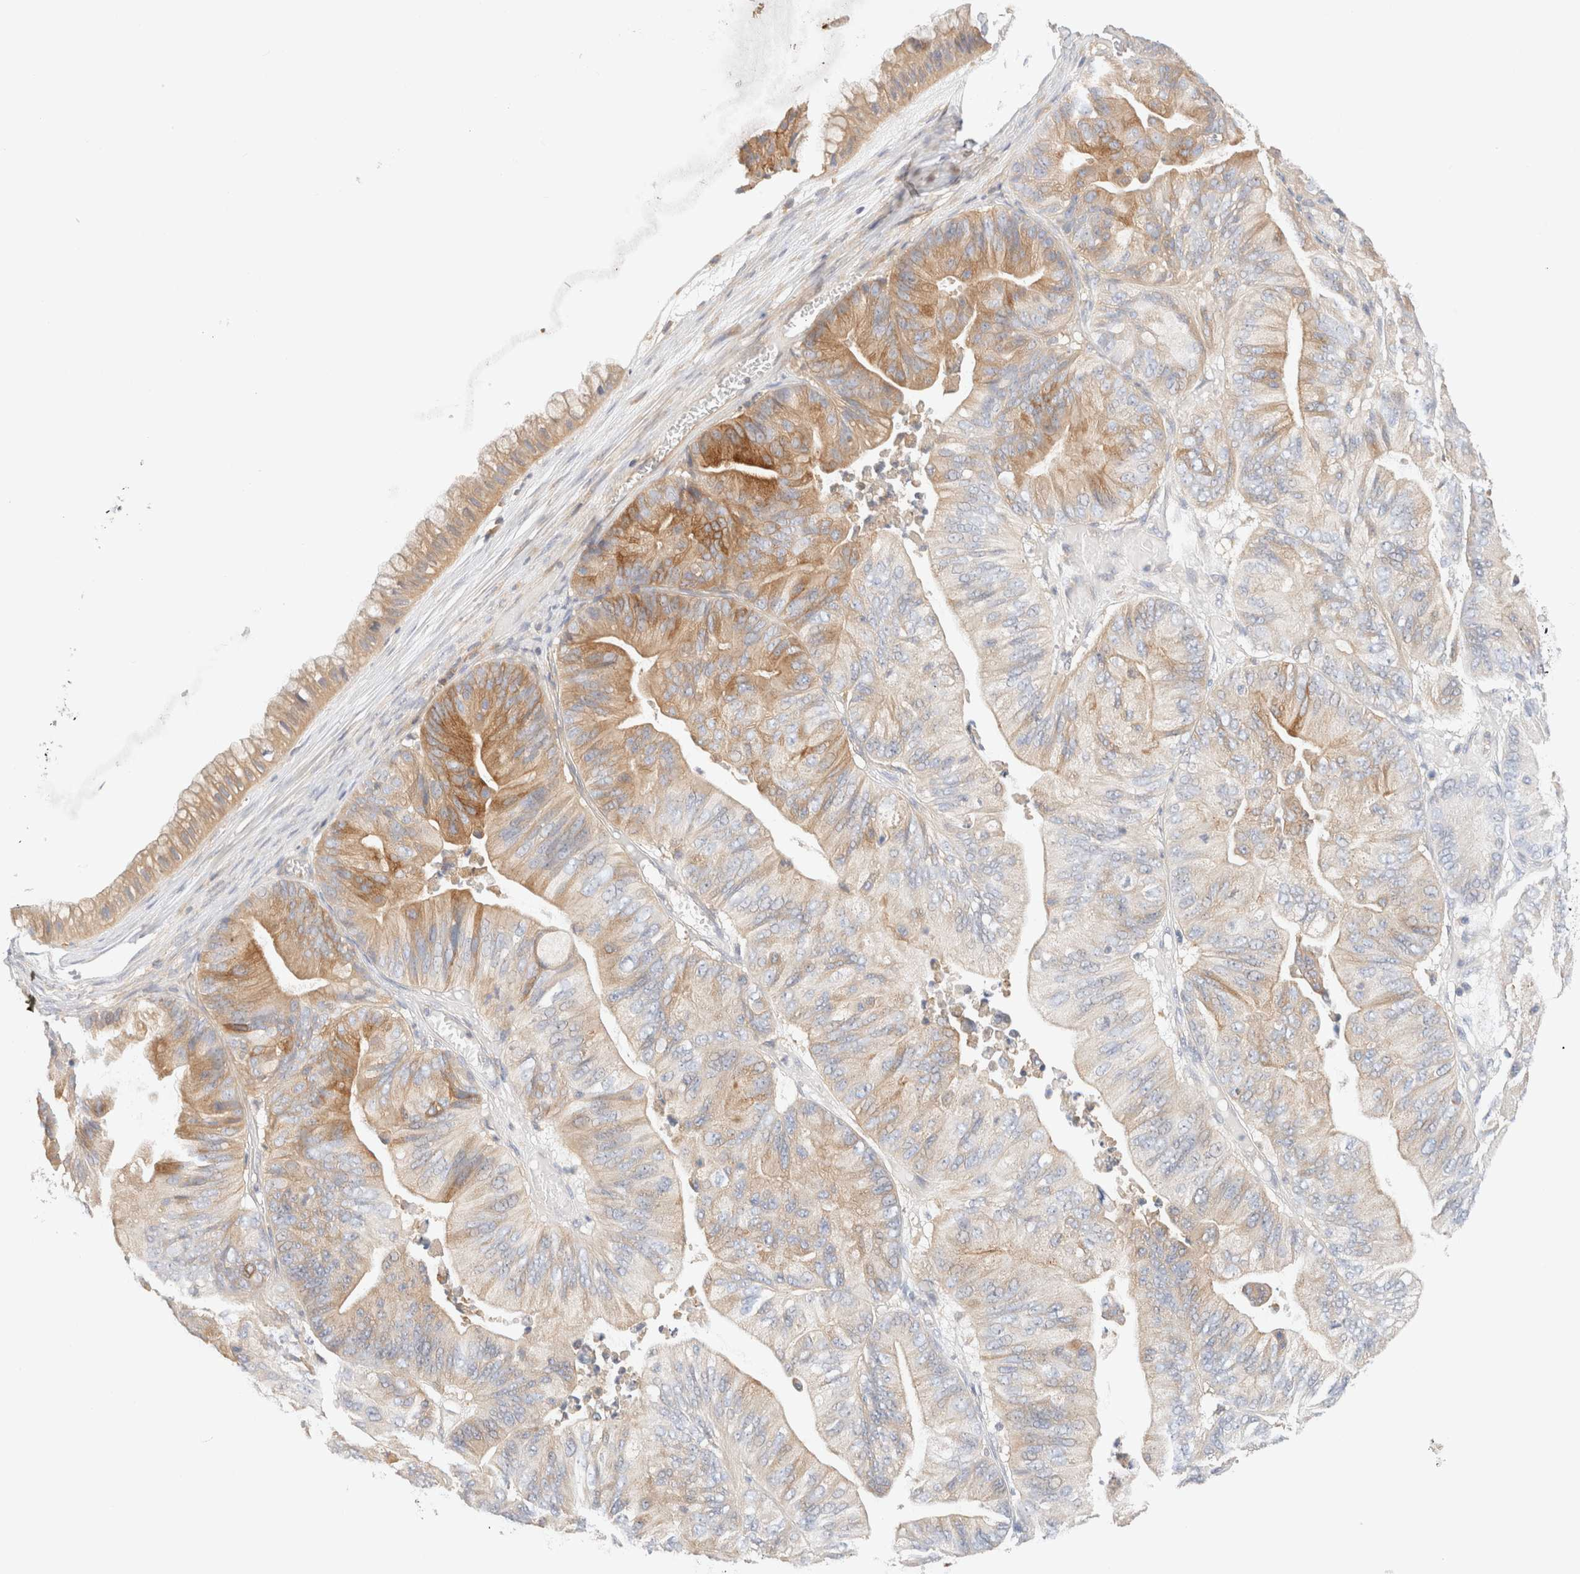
{"staining": {"intensity": "moderate", "quantity": "<25%", "location": "cytoplasmic/membranous"}, "tissue": "ovarian cancer", "cell_type": "Tumor cells", "image_type": "cancer", "snomed": [{"axis": "morphology", "description": "Cystadenocarcinoma, mucinous, NOS"}, {"axis": "topography", "description": "Ovary"}], "caption": "Human ovarian cancer stained with a protein marker demonstrates moderate staining in tumor cells.", "gene": "RABEP1", "patient": {"sex": "female", "age": 61}}